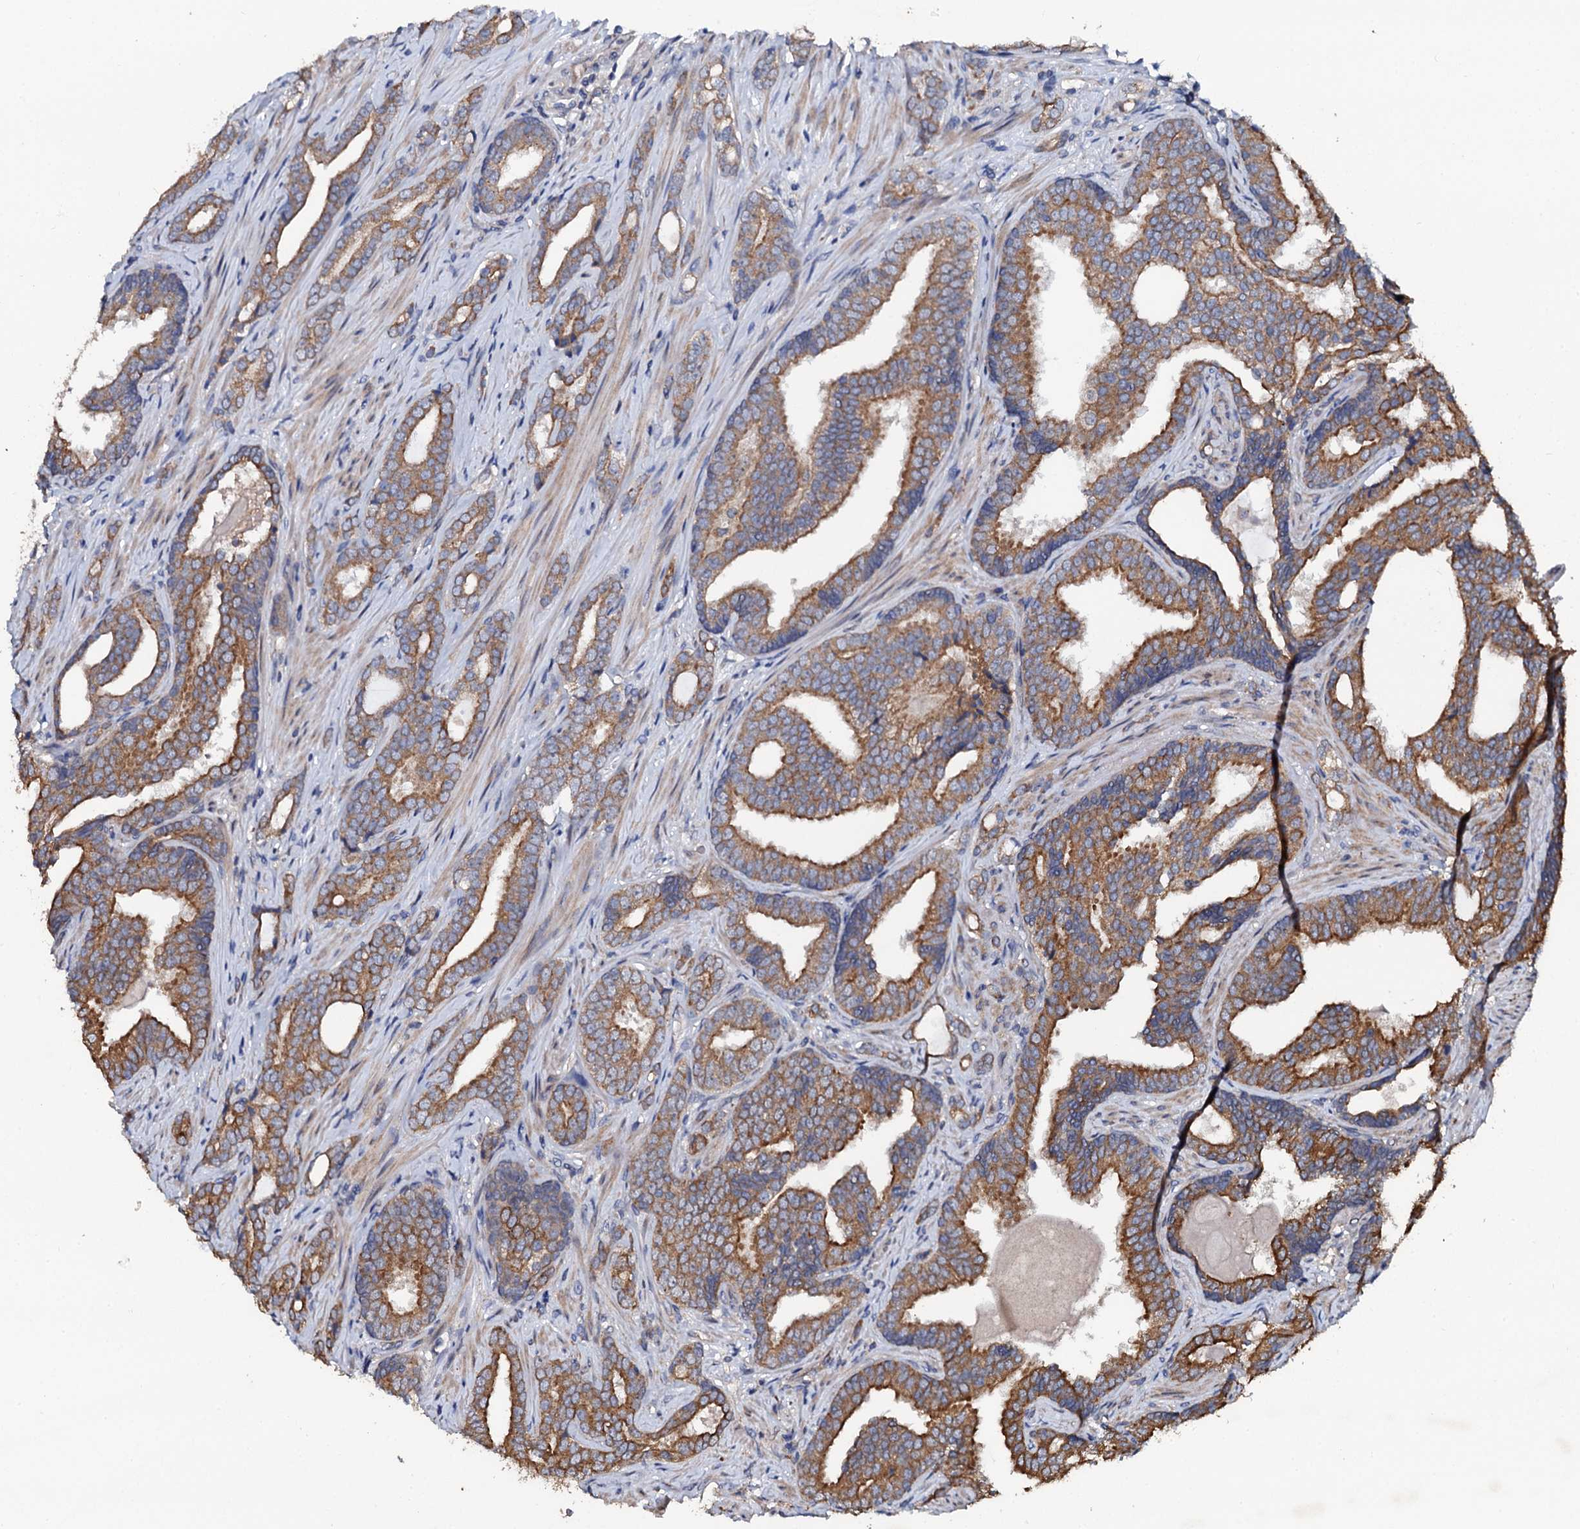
{"staining": {"intensity": "moderate", "quantity": ">75%", "location": "cytoplasmic/membranous"}, "tissue": "prostate cancer", "cell_type": "Tumor cells", "image_type": "cancer", "snomed": [{"axis": "morphology", "description": "Adenocarcinoma, High grade"}, {"axis": "topography", "description": "Prostate"}], "caption": "Protein staining of prostate cancer (high-grade adenocarcinoma) tissue shows moderate cytoplasmic/membranous expression in about >75% of tumor cells.", "gene": "GLCE", "patient": {"sex": "male", "age": 63}}